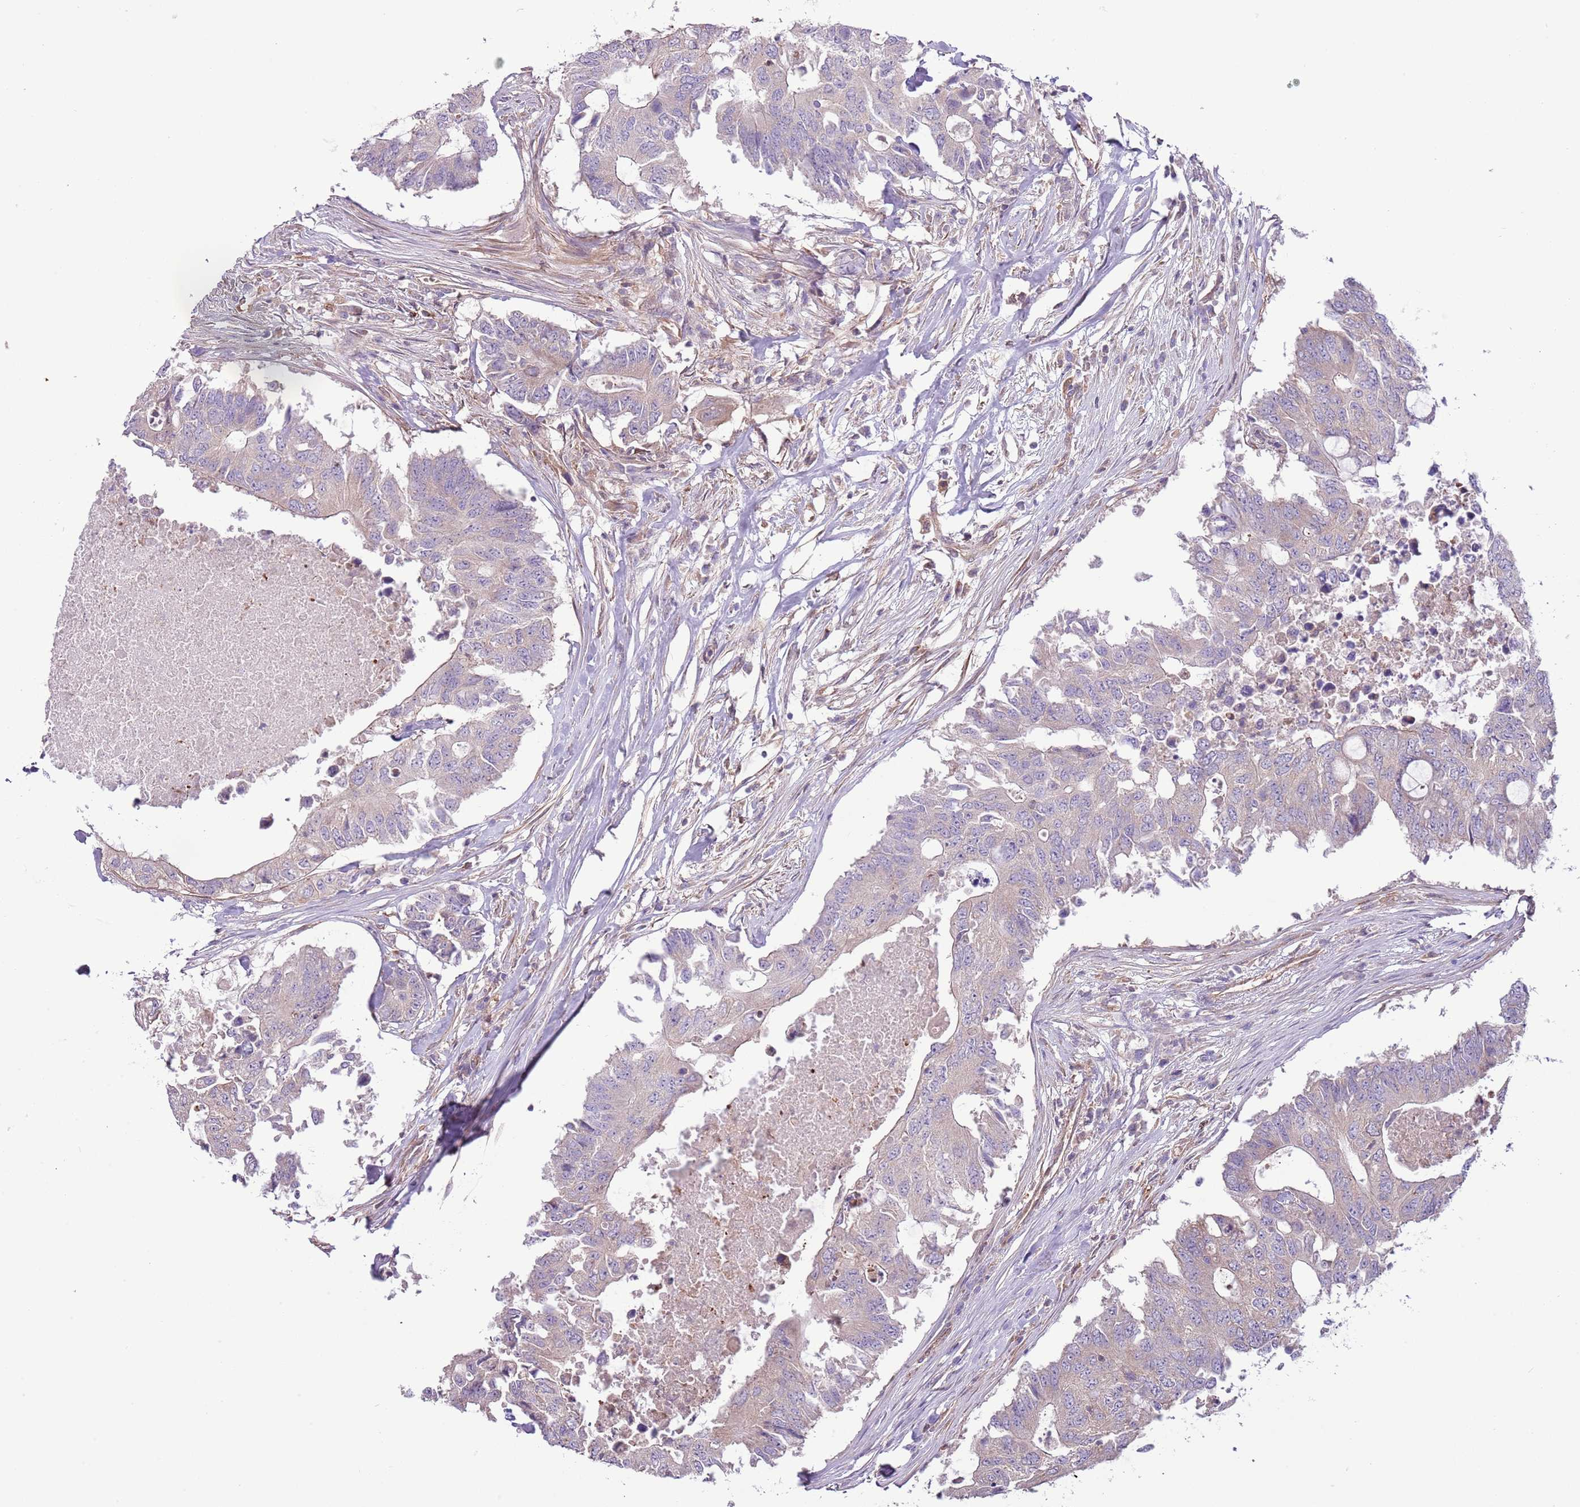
{"staining": {"intensity": "negative", "quantity": "none", "location": "none"}, "tissue": "colorectal cancer", "cell_type": "Tumor cells", "image_type": "cancer", "snomed": [{"axis": "morphology", "description": "Adenocarcinoma, NOS"}, {"axis": "topography", "description": "Colon"}], "caption": "Immunohistochemistry (IHC) histopathology image of neoplastic tissue: colorectal adenocarcinoma stained with DAB exhibits no significant protein expression in tumor cells.", "gene": "LPIN2", "patient": {"sex": "male", "age": 71}}